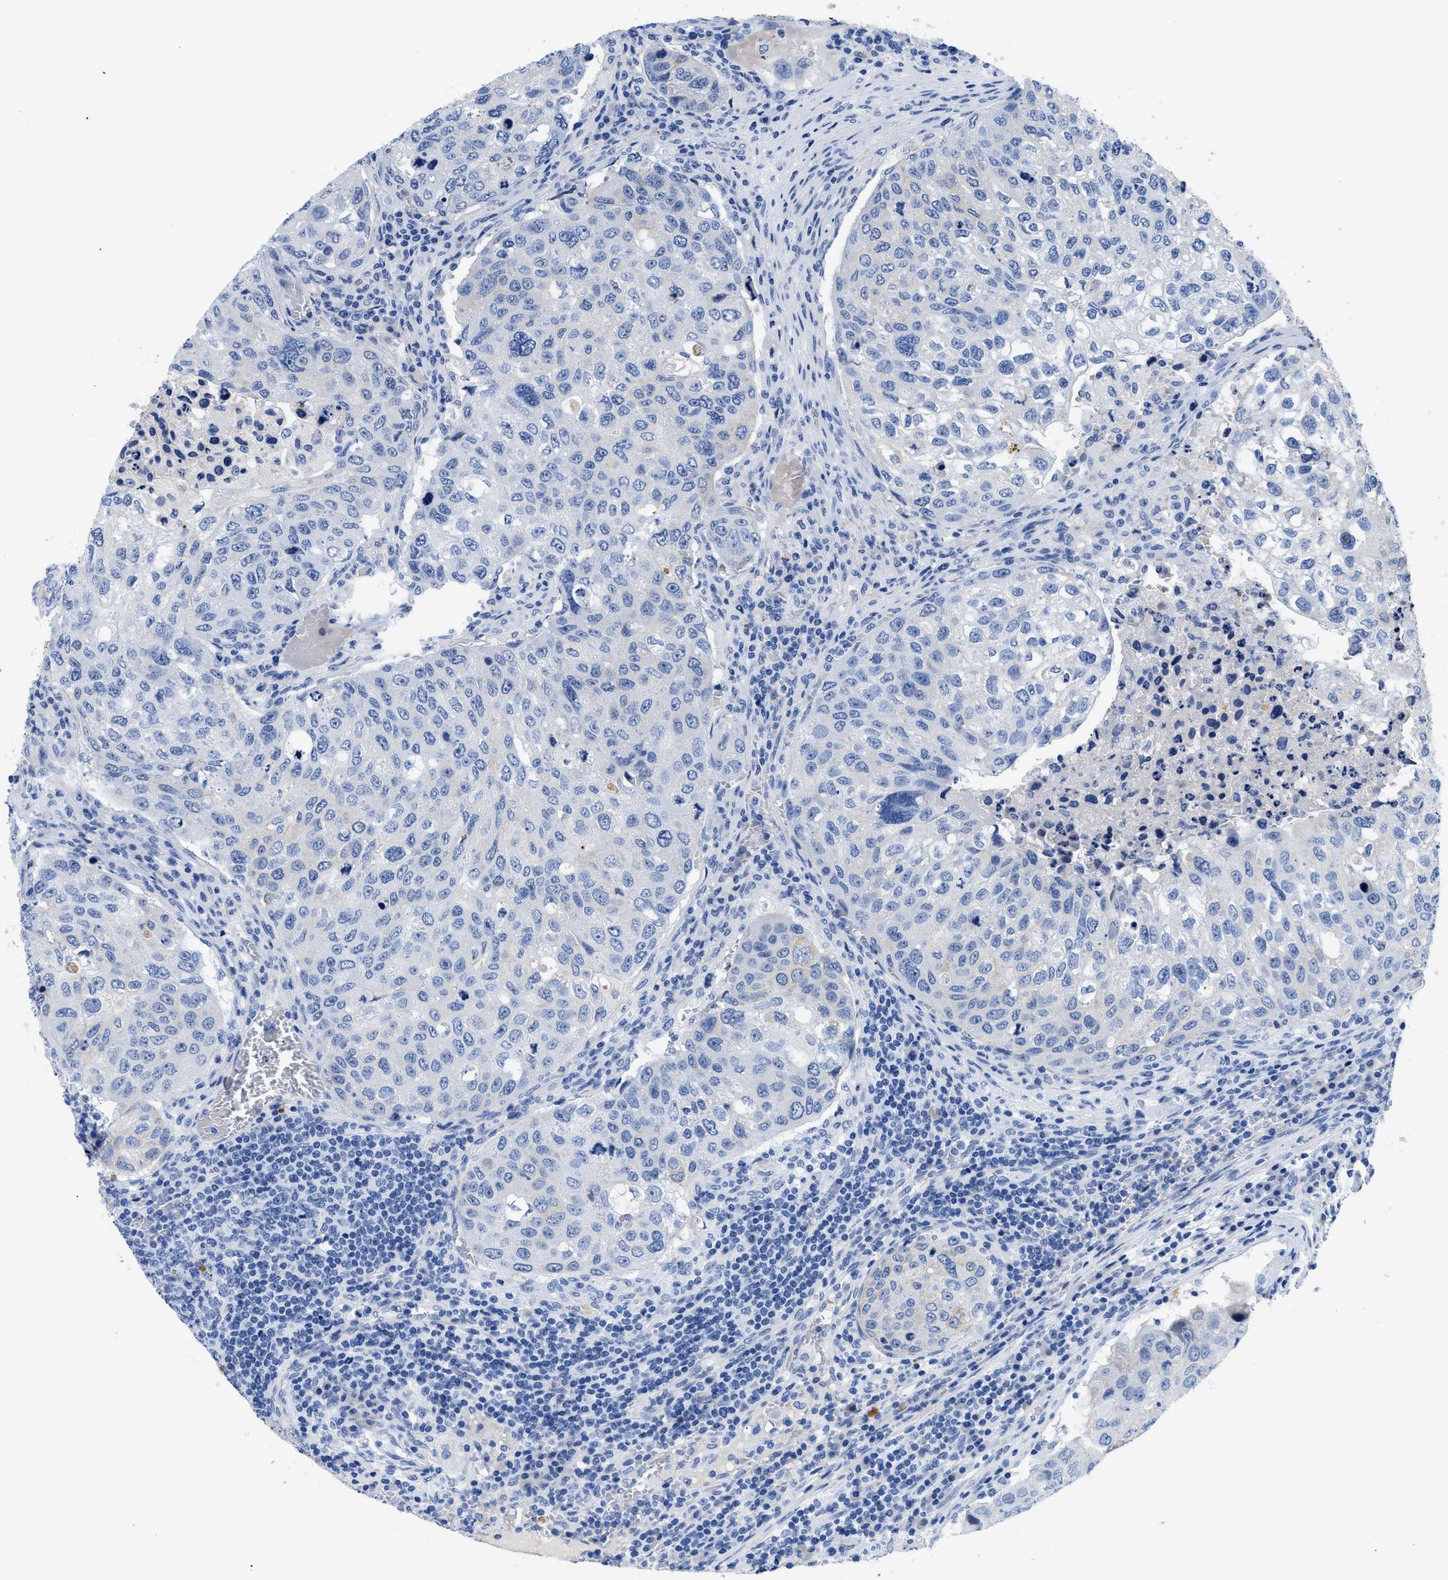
{"staining": {"intensity": "negative", "quantity": "none", "location": "none"}, "tissue": "urothelial cancer", "cell_type": "Tumor cells", "image_type": "cancer", "snomed": [{"axis": "morphology", "description": "Urothelial carcinoma, High grade"}, {"axis": "topography", "description": "Lymph node"}, {"axis": "topography", "description": "Urinary bladder"}], "caption": "The image exhibits no significant expression in tumor cells of urothelial carcinoma (high-grade).", "gene": "TMEM68", "patient": {"sex": "male", "age": 51}}